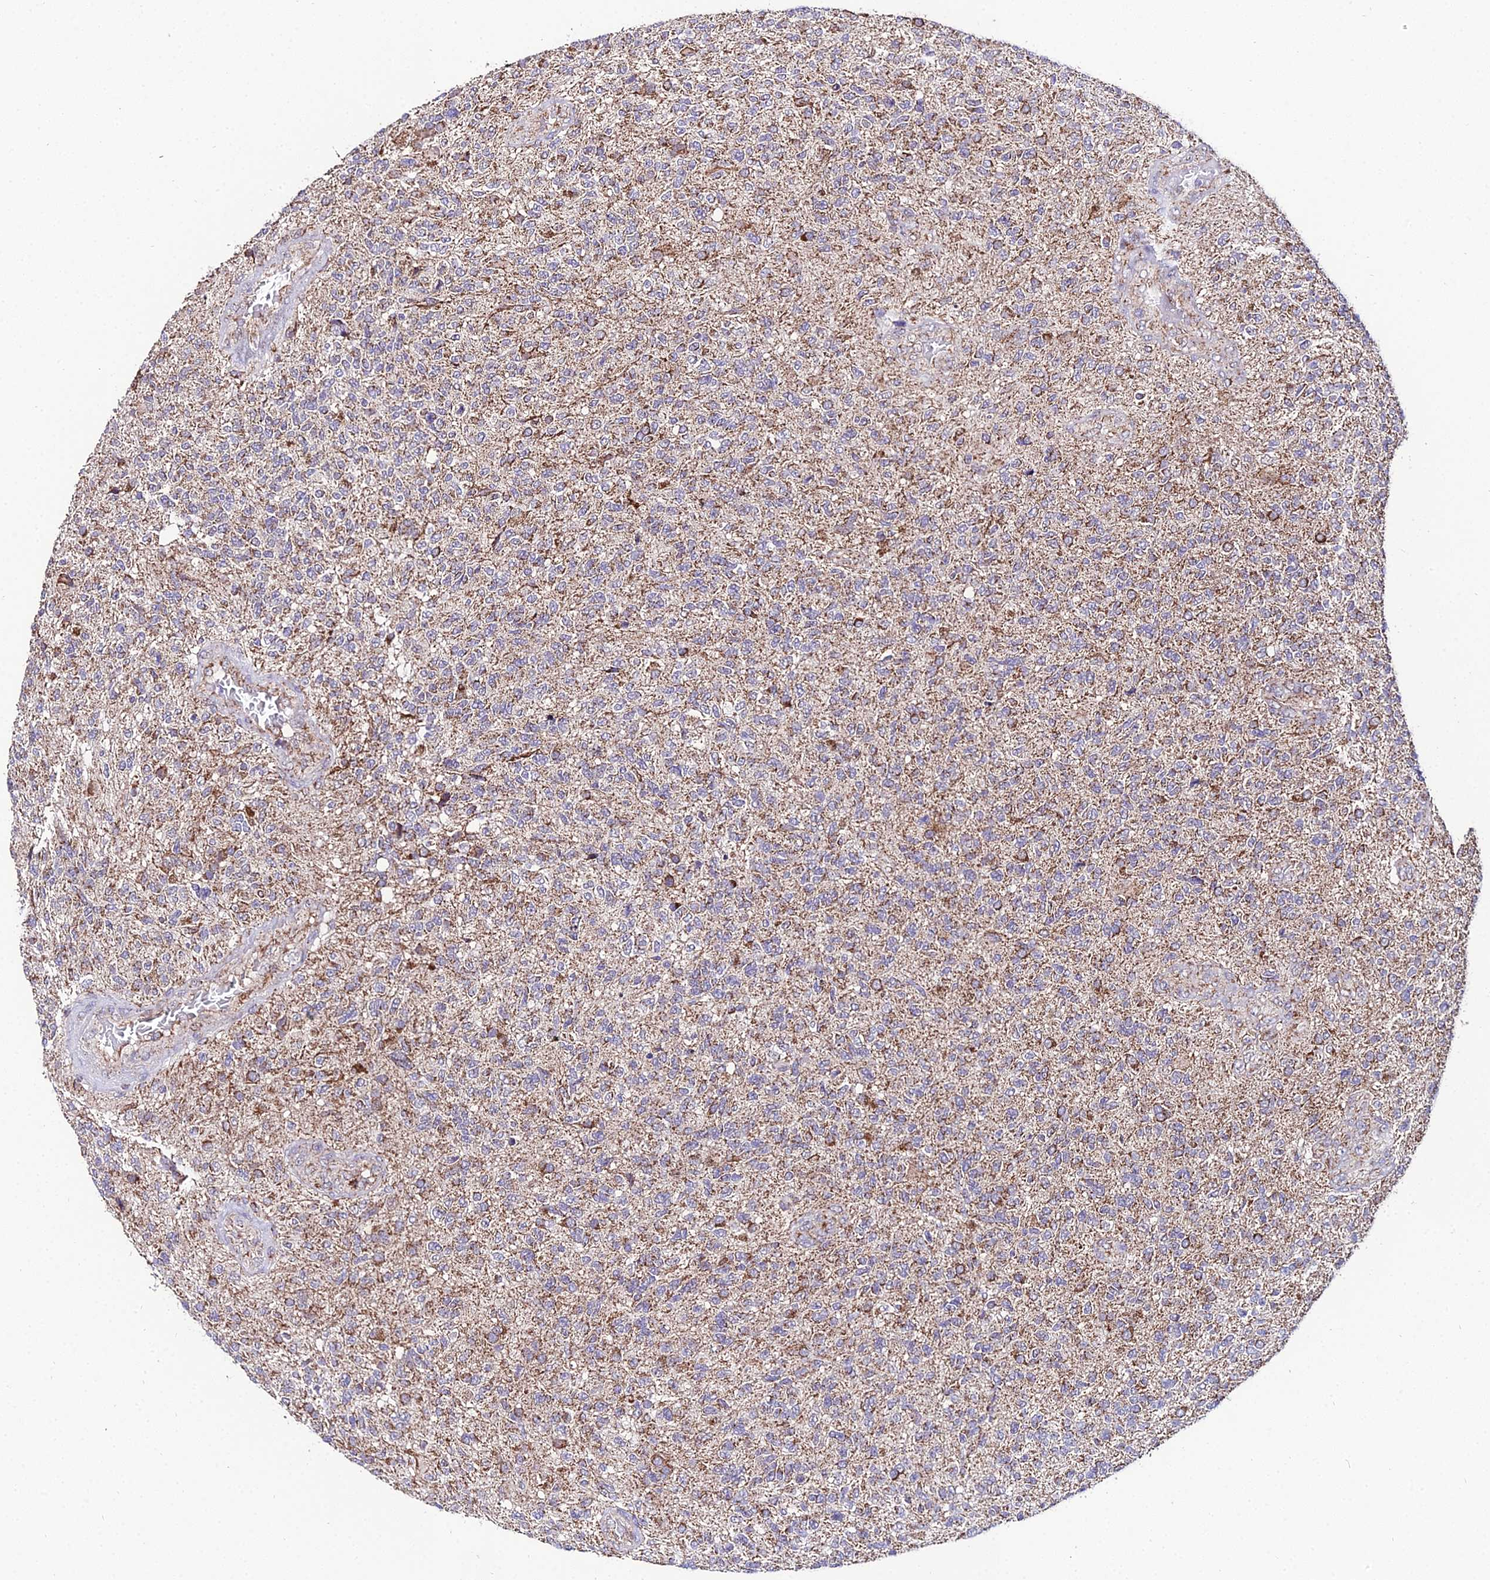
{"staining": {"intensity": "moderate", "quantity": "<25%", "location": "cytoplasmic/membranous"}, "tissue": "glioma", "cell_type": "Tumor cells", "image_type": "cancer", "snomed": [{"axis": "morphology", "description": "Glioma, malignant, High grade"}, {"axis": "topography", "description": "Brain"}], "caption": "Malignant glioma (high-grade) was stained to show a protein in brown. There is low levels of moderate cytoplasmic/membranous positivity in about <25% of tumor cells.", "gene": "PSMD2", "patient": {"sex": "male", "age": 56}}